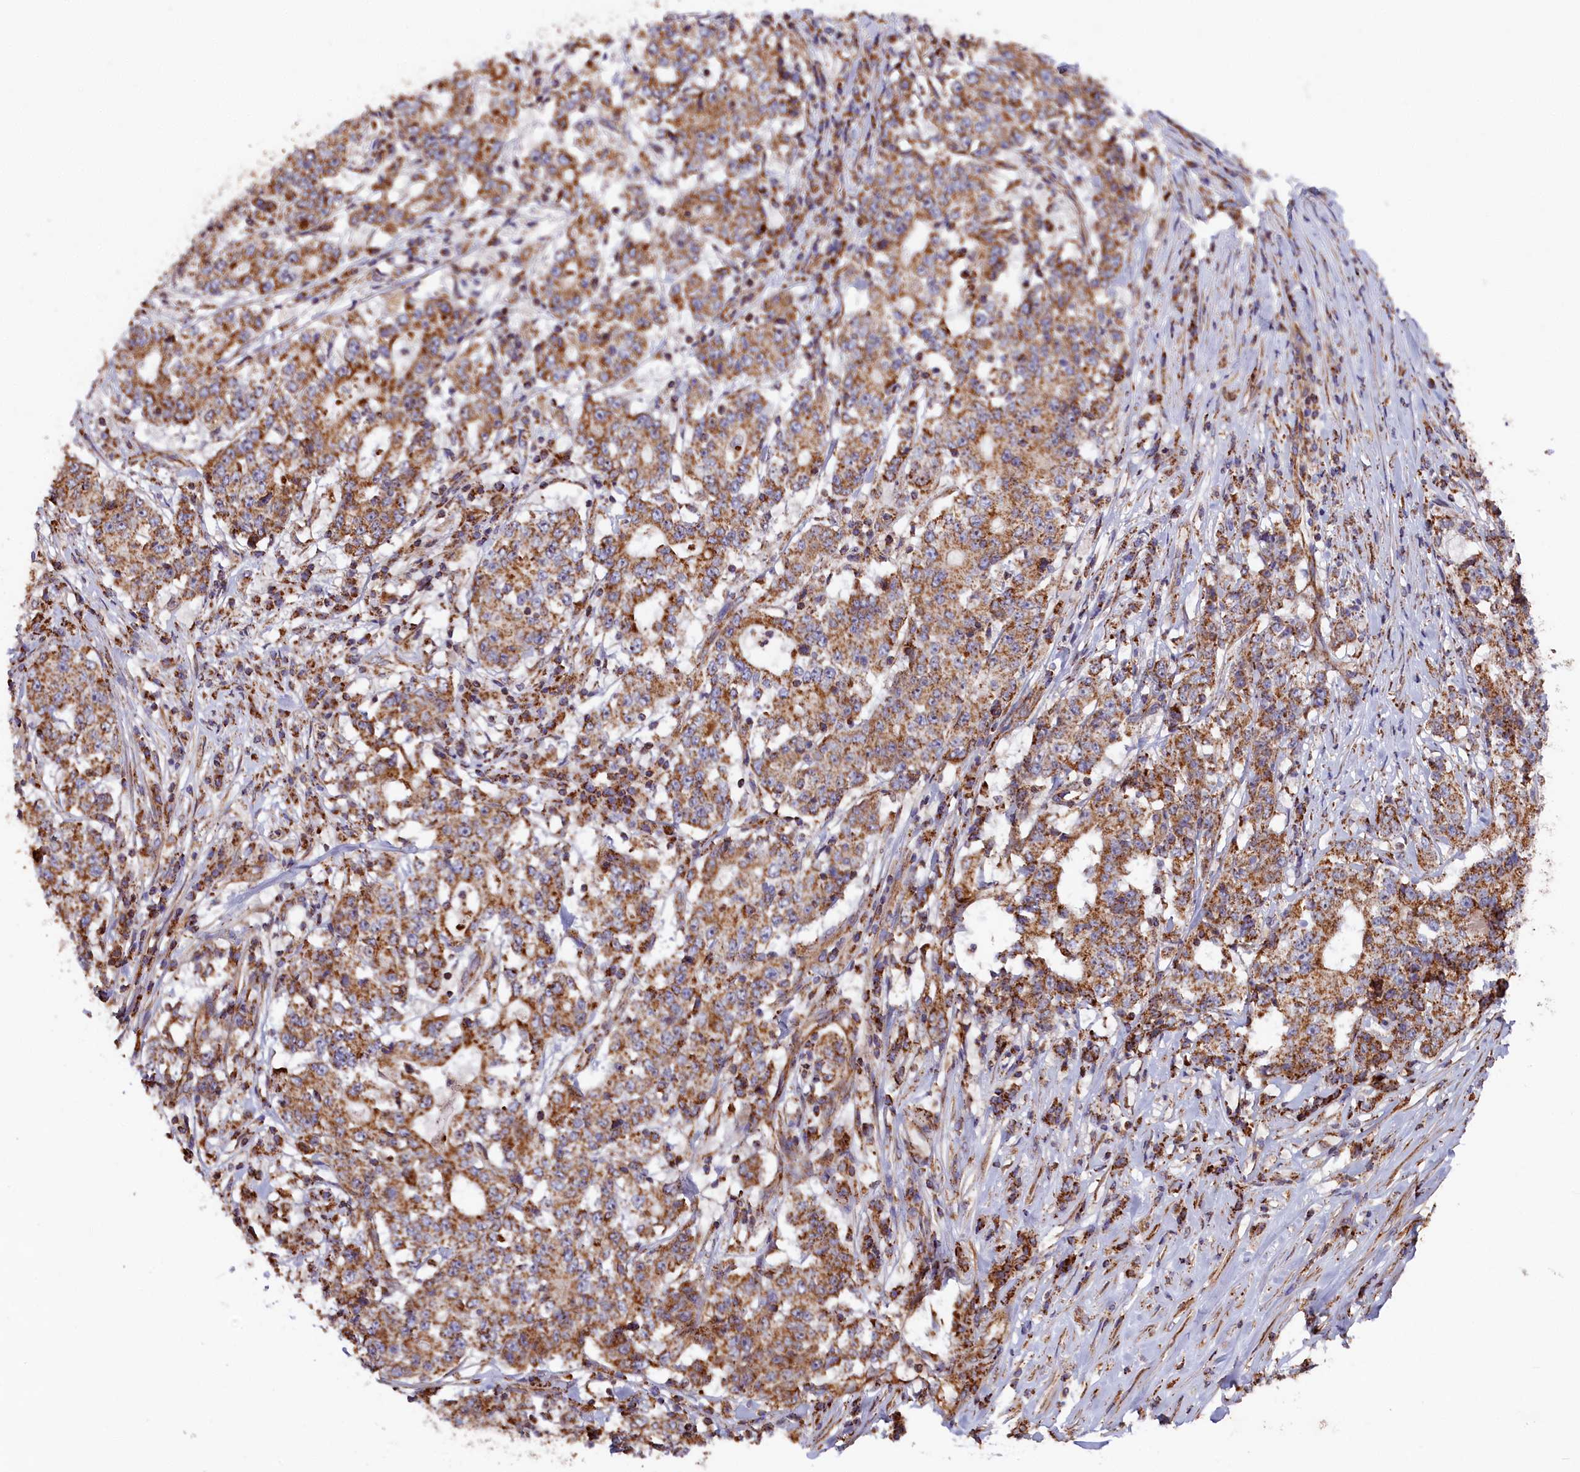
{"staining": {"intensity": "moderate", "quantity": ">75%", "location": "cytoplasmic/membranous"}, "tissue": "stomach cancer", "cell_type": "Tumor cells", "image_type": "cancer", "snomed": [{"axis": "morphology", "description": "Adenocarcinoma, NOS"}, {"axis": "topography", "description": "Stomach"}], "caption": "Stomach cancer (adenocarcinoma) was stained to show a protein in brown. There is medium levels of moderate cytoplasmic/membranous staining in approximately >75% of tumor cells. Using DAB (3,3'-diaminobenzidine) (brown) and hematoxylin (blue) stains, captured at high magnification using brightfield microscopy.", "gene": "MACROD1", "patient": {"sex": "male", "age": 59}}